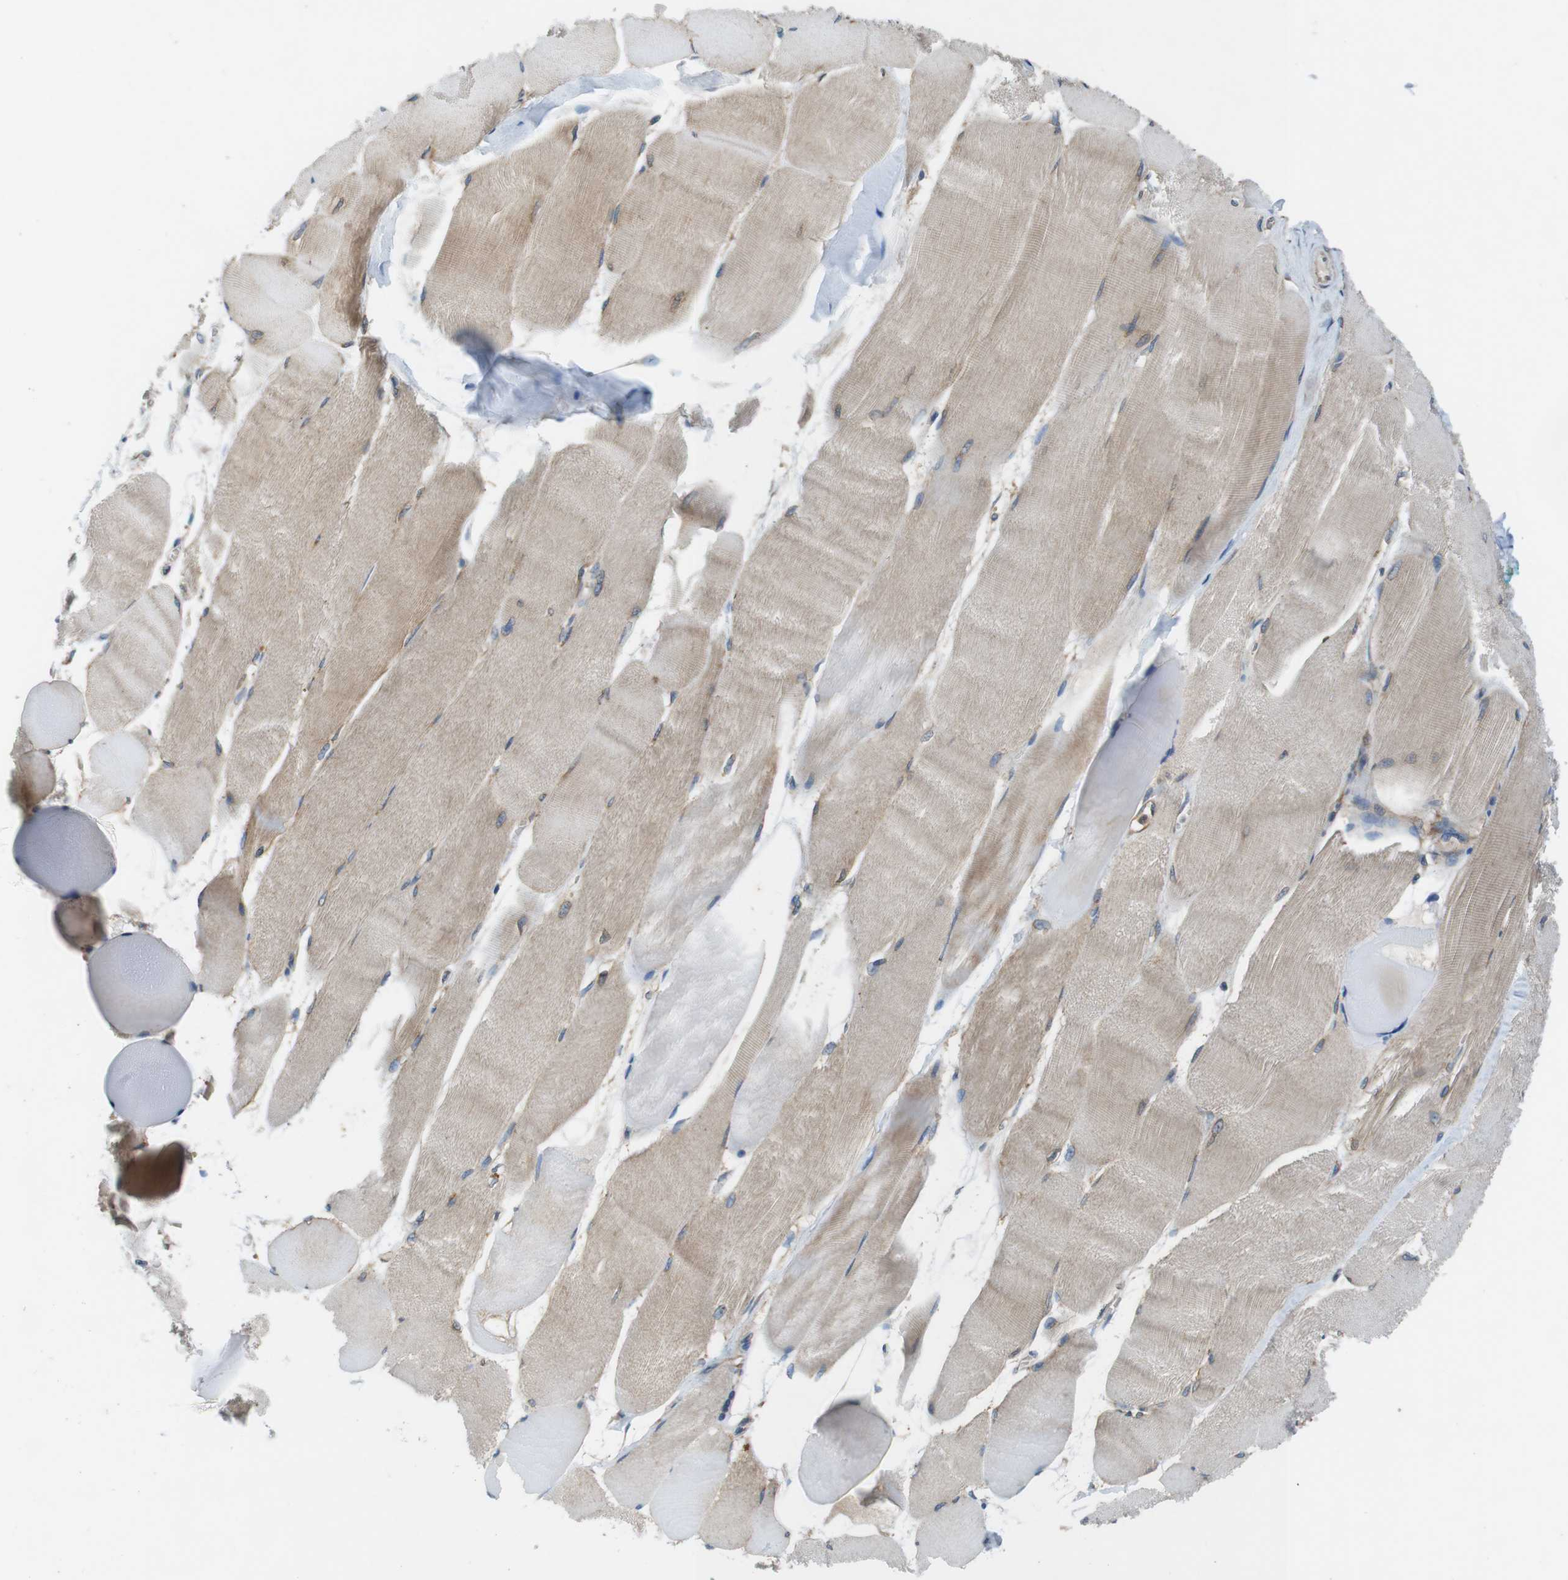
{"staining": {"intensity": "moderate", "quantity": "25%-75%", "location": "cytoplasmic/membranous"}, "tissue": "skeletal muscle", "cell_type": "Myocytes", "image_type": "normal", "snomed": [{"axis": "morphology", "description": "Normal tissue, NOS"}, {"axis": "morphology", "description": "Squamous cell carcinoma, NOS"}, {"axis": "topography", "description": "Skeletal muscle"}], "caption": "A histopathology image showing moderate cytoplasmic/membranous staining in about 25%-75% of myocytes in benign skeletal muscle, as visualized by brown immunohistochemical staining.", "gene": "DCTN1", "patient": {"sex": "male", "age": 51}}